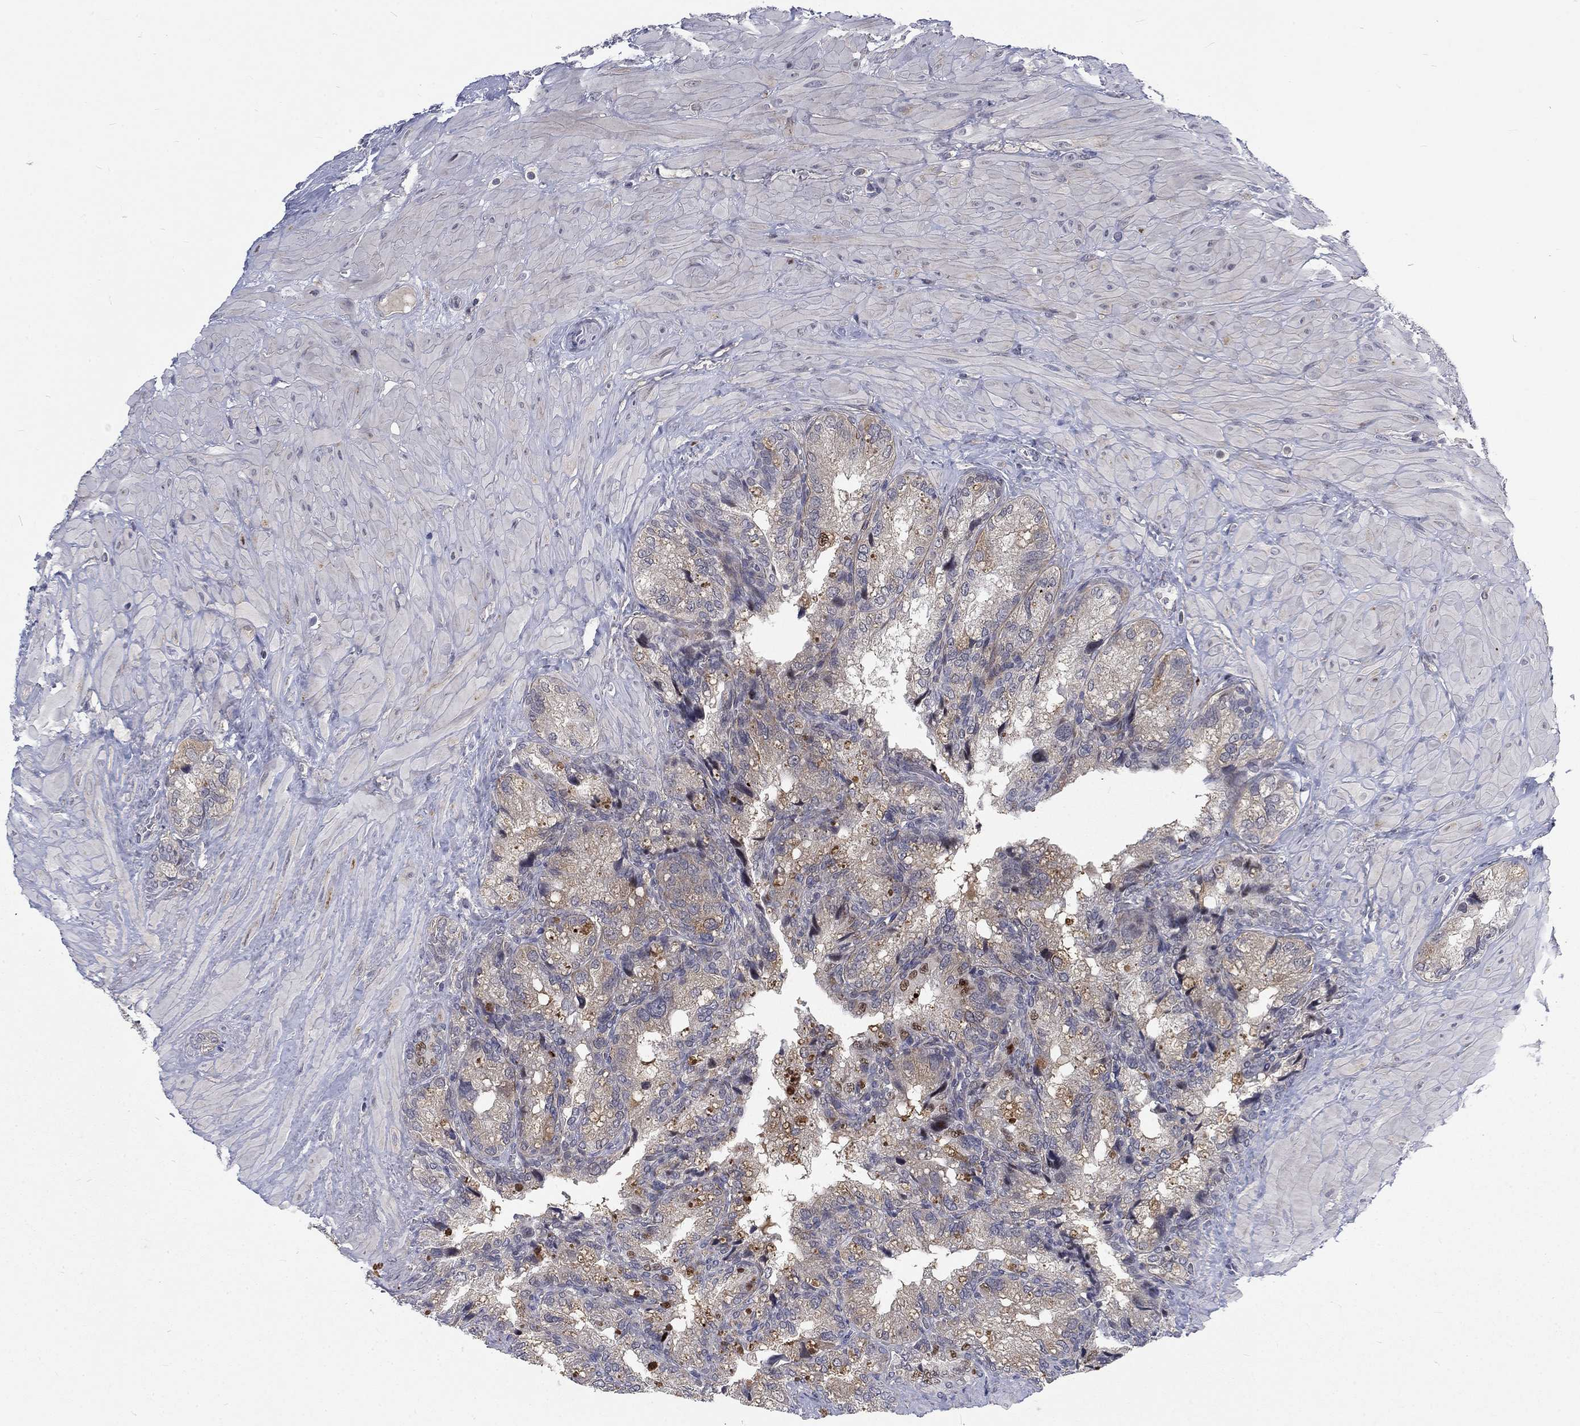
{"staining": {"intensity": "weak", "quantity": "25%-75%", "location": "cytoplasmic/membranous"}, "tissue": "prostate cancer", "cell_type": "Tumor cells", "image_type": "cancer", "snomed": [{"axis": "morphology", "description": "Adenocarcinoma, NOS"}, {"axis": "topography", "description": "Prostate and seminal vesicle, NOS"}], "caption": "High-power microscopy captured an immunohistochemistry photomicrograph of prostate cancer, revealing weak cytoplasmic/membranous expression in about 25%-75% of tumor cells.", "gene": "PHKA1", "patient": {"sex": "male", "age": 62}}